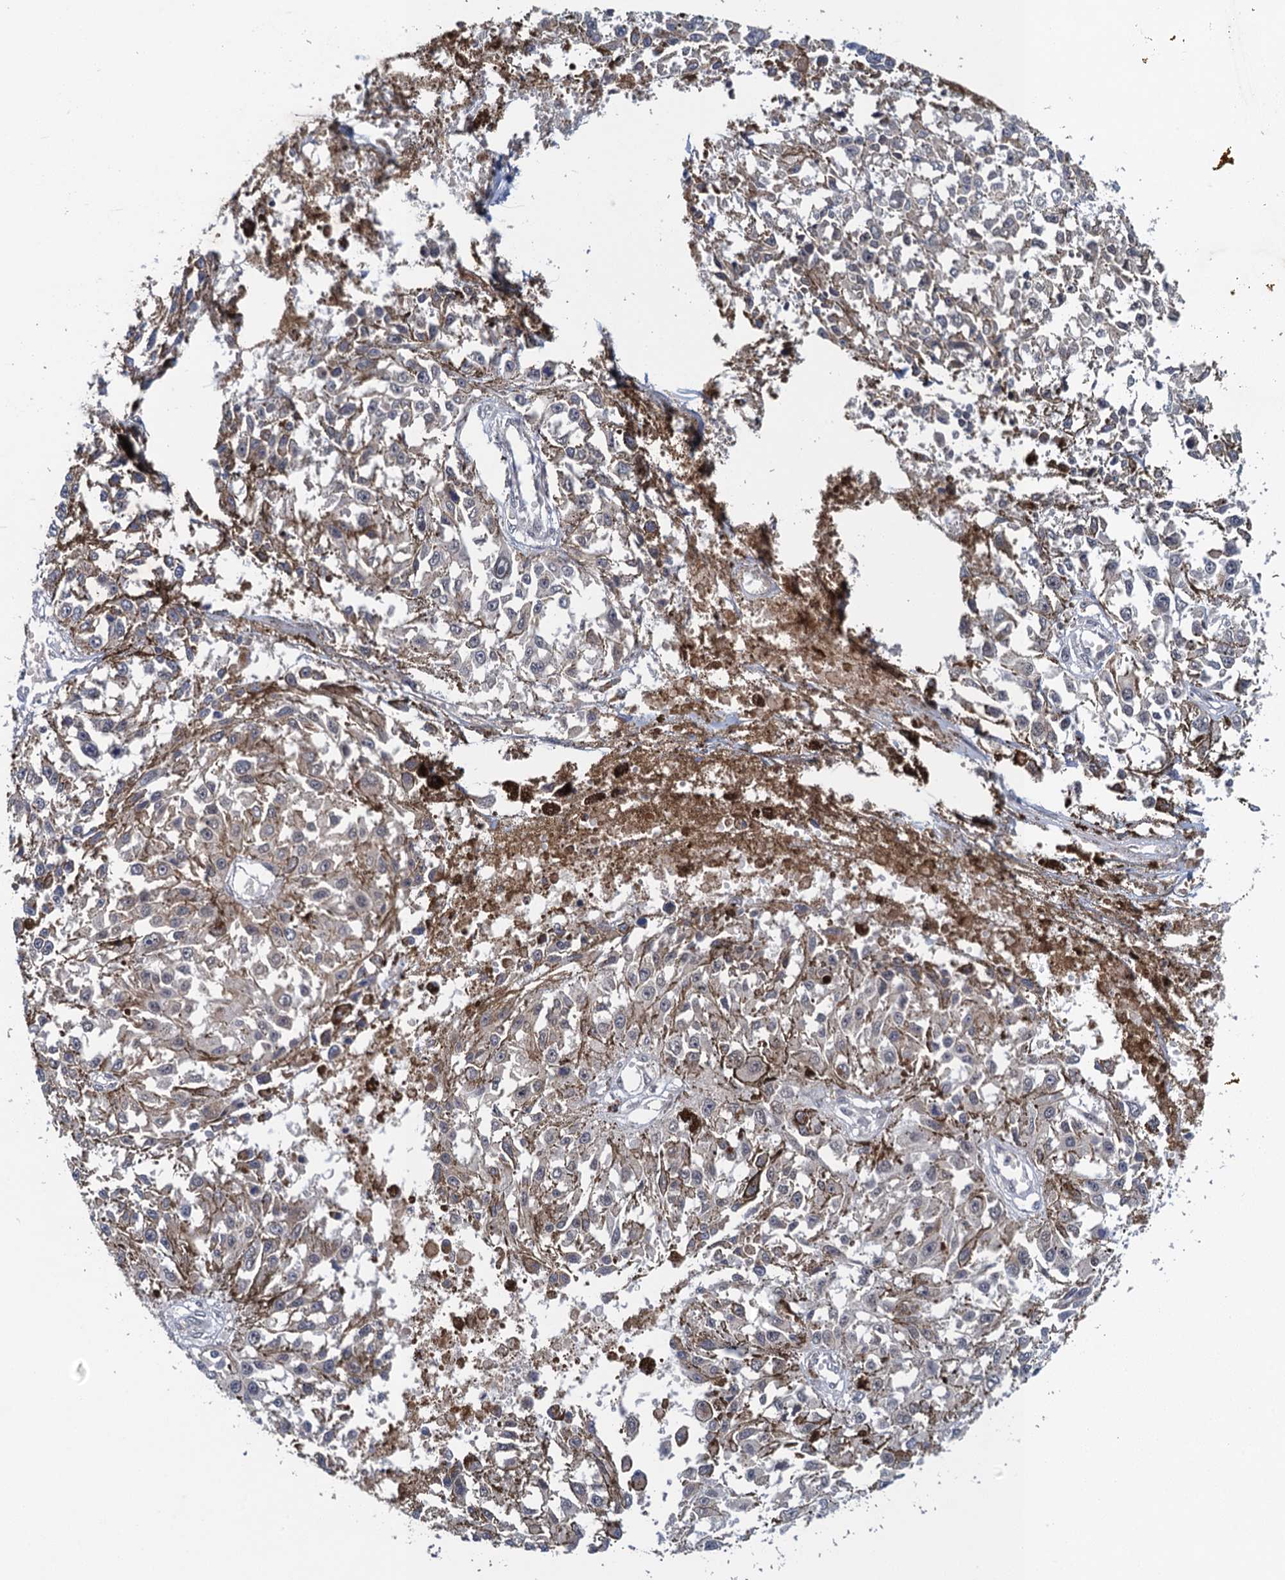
{"staining": {"intensity": "negative", "quantity": "none", "location": "none"}, "tissue": "melanoma", "cell_type": "Tumor cells", "image_type": "cancer", "snomed": [{"axis": "morphology", "description": "Malignant melanoma, Metastatic site"}, {"axis": "topography", "description": "Lymph node"}], "caption": "This is an immunohistochemistry (IHC) histopathology image of malignant melanoma (metastatic site). There is no positivity in tumor cells.", "gene": "MDM1", "patient": {"sex": "male", "age": 59}}